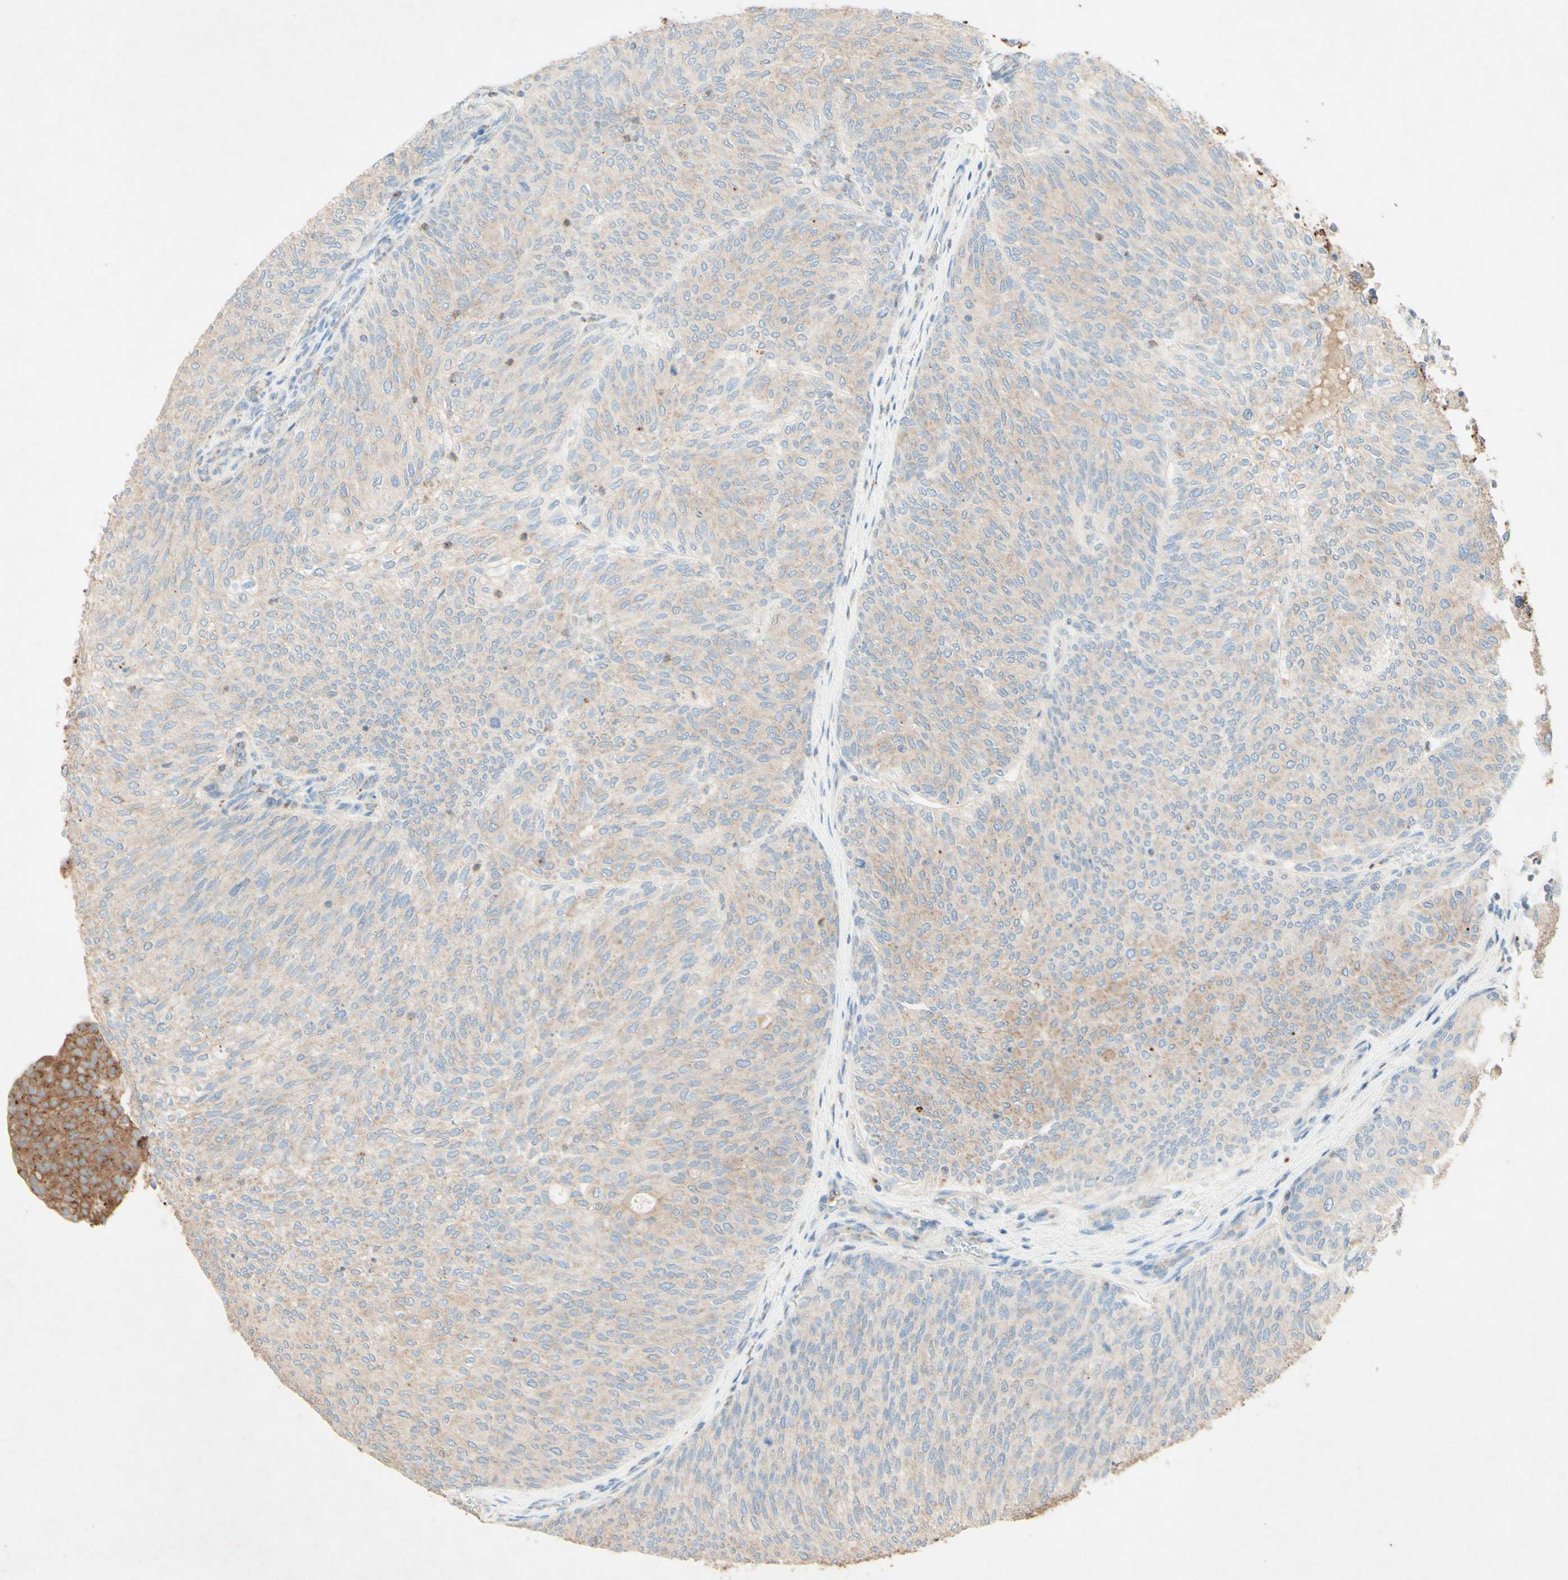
{"staining": {"intensity": "weak", "quantity": "25%-75%", "location": "cytoplasmic/membranous"}, "tissue": "urothelial cancer", "cell_type": "Tumor cells", "image_type": "cancer", "snomed": [{"axis": "morphology", "description": "Urothelial carcinoma, Low grade"}, {"axis": "topography", "description": "Urinary bladder"}], "caption": "Immunohistochemistry (IHC) histopathology image of urothelial cancer stained for a protein (brown), which shows low levels of weak cytoplasmic/membranous expression in about 25%-75% of tumor cells.", "gene": "MTM1", "patient": {"sex": "female", "age": 79}}